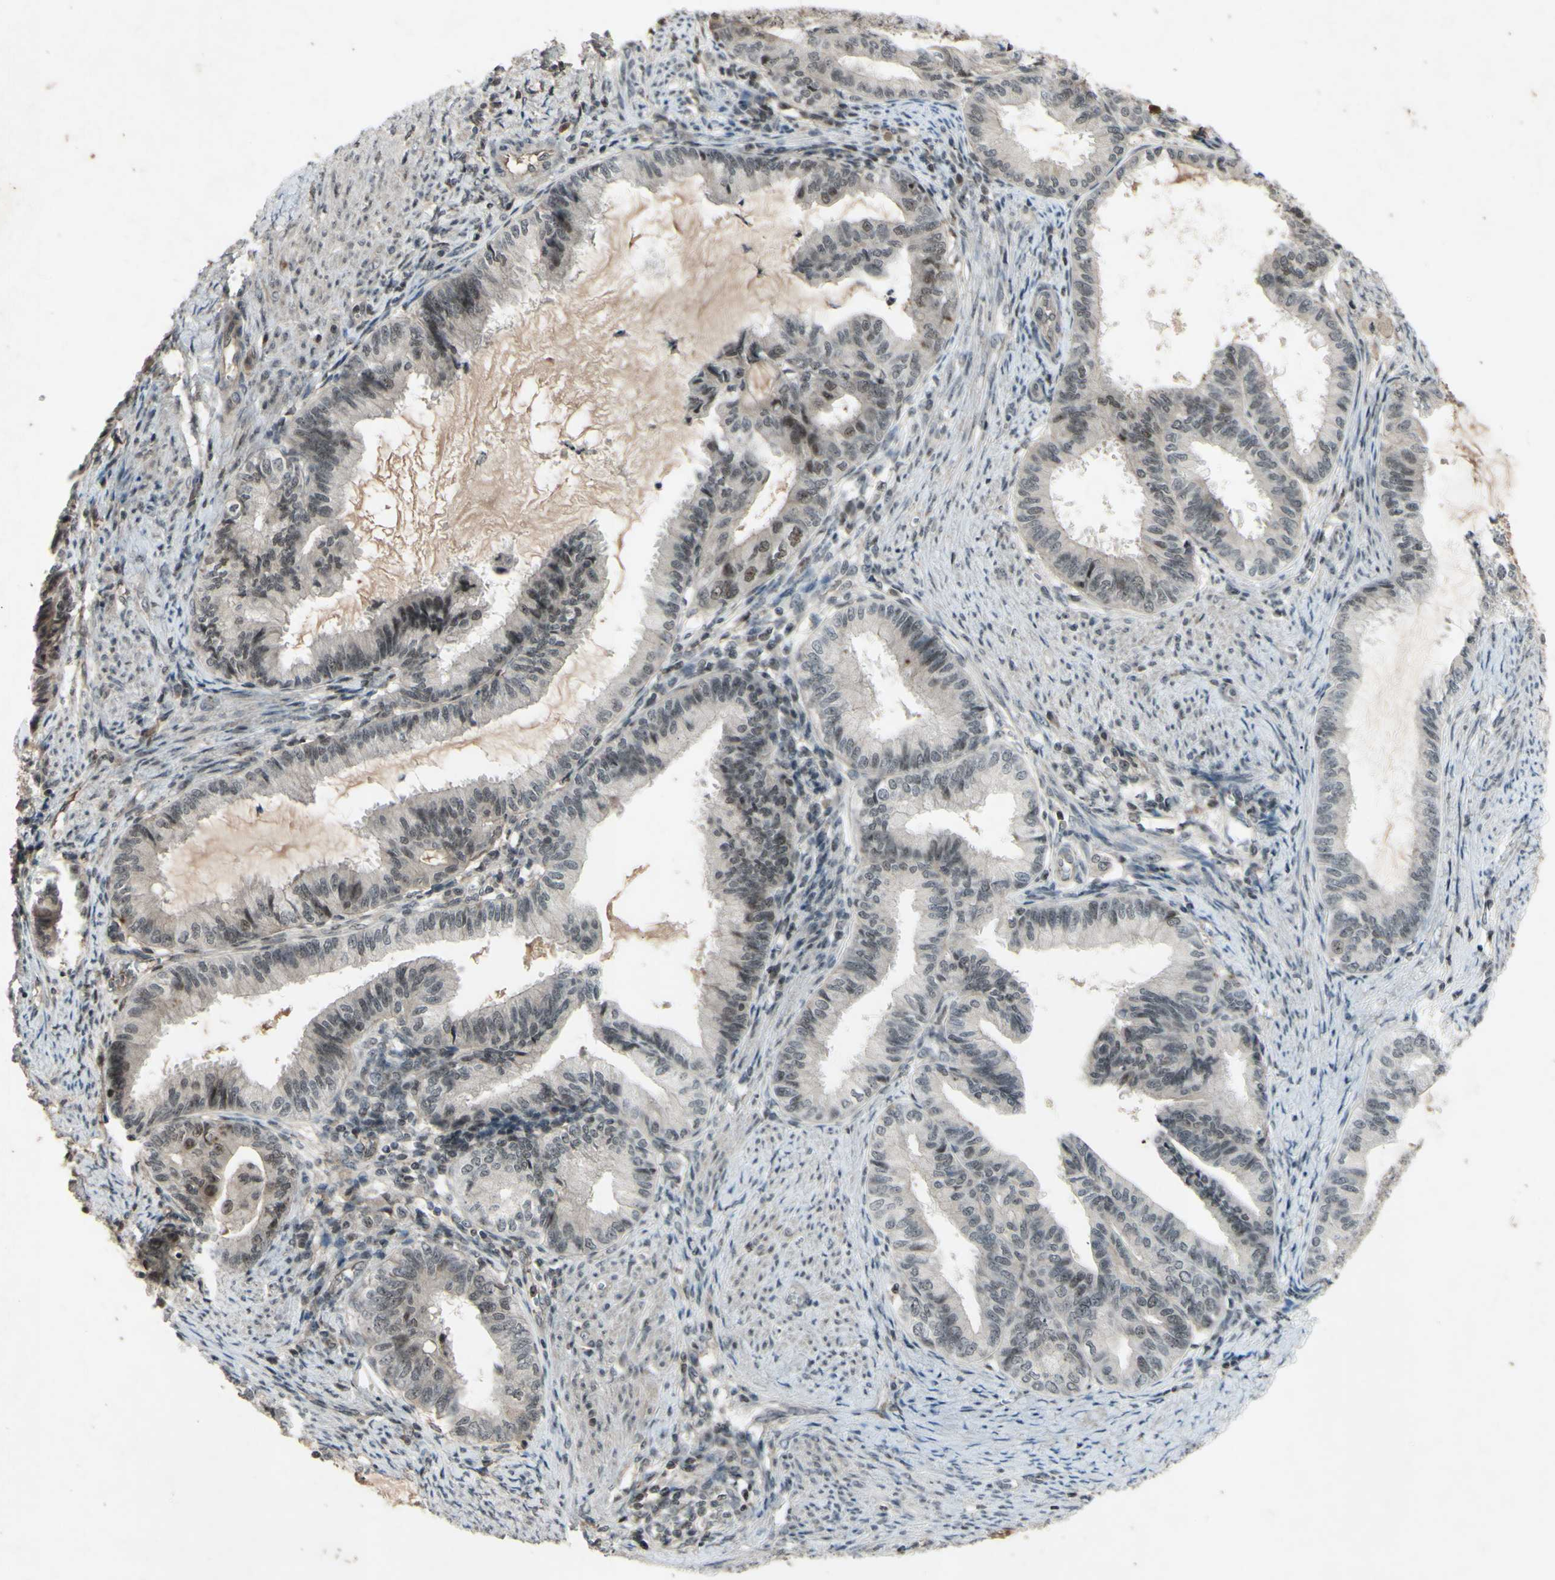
{"staining": {"intensity": "moderate", "quantity": "25%-75%", "location": "nuclear"}, "tissue": "endometrial cancer", "cell_type": "Tumor cells", "image_type": "cancer", "snomed": [{"axis": "morphology", "description": "Adenocarcinoma, NOS"}, {"axis": "topography", "description": "Endometrium"}], "caption": "The histopathology image shows staining of endometrial adenocarcinoma, revealing moderate nuclear protein staining (brown color) within tumor cells.", "gene": "SNW1", "patient": {"sex": "female", "age": 86}}